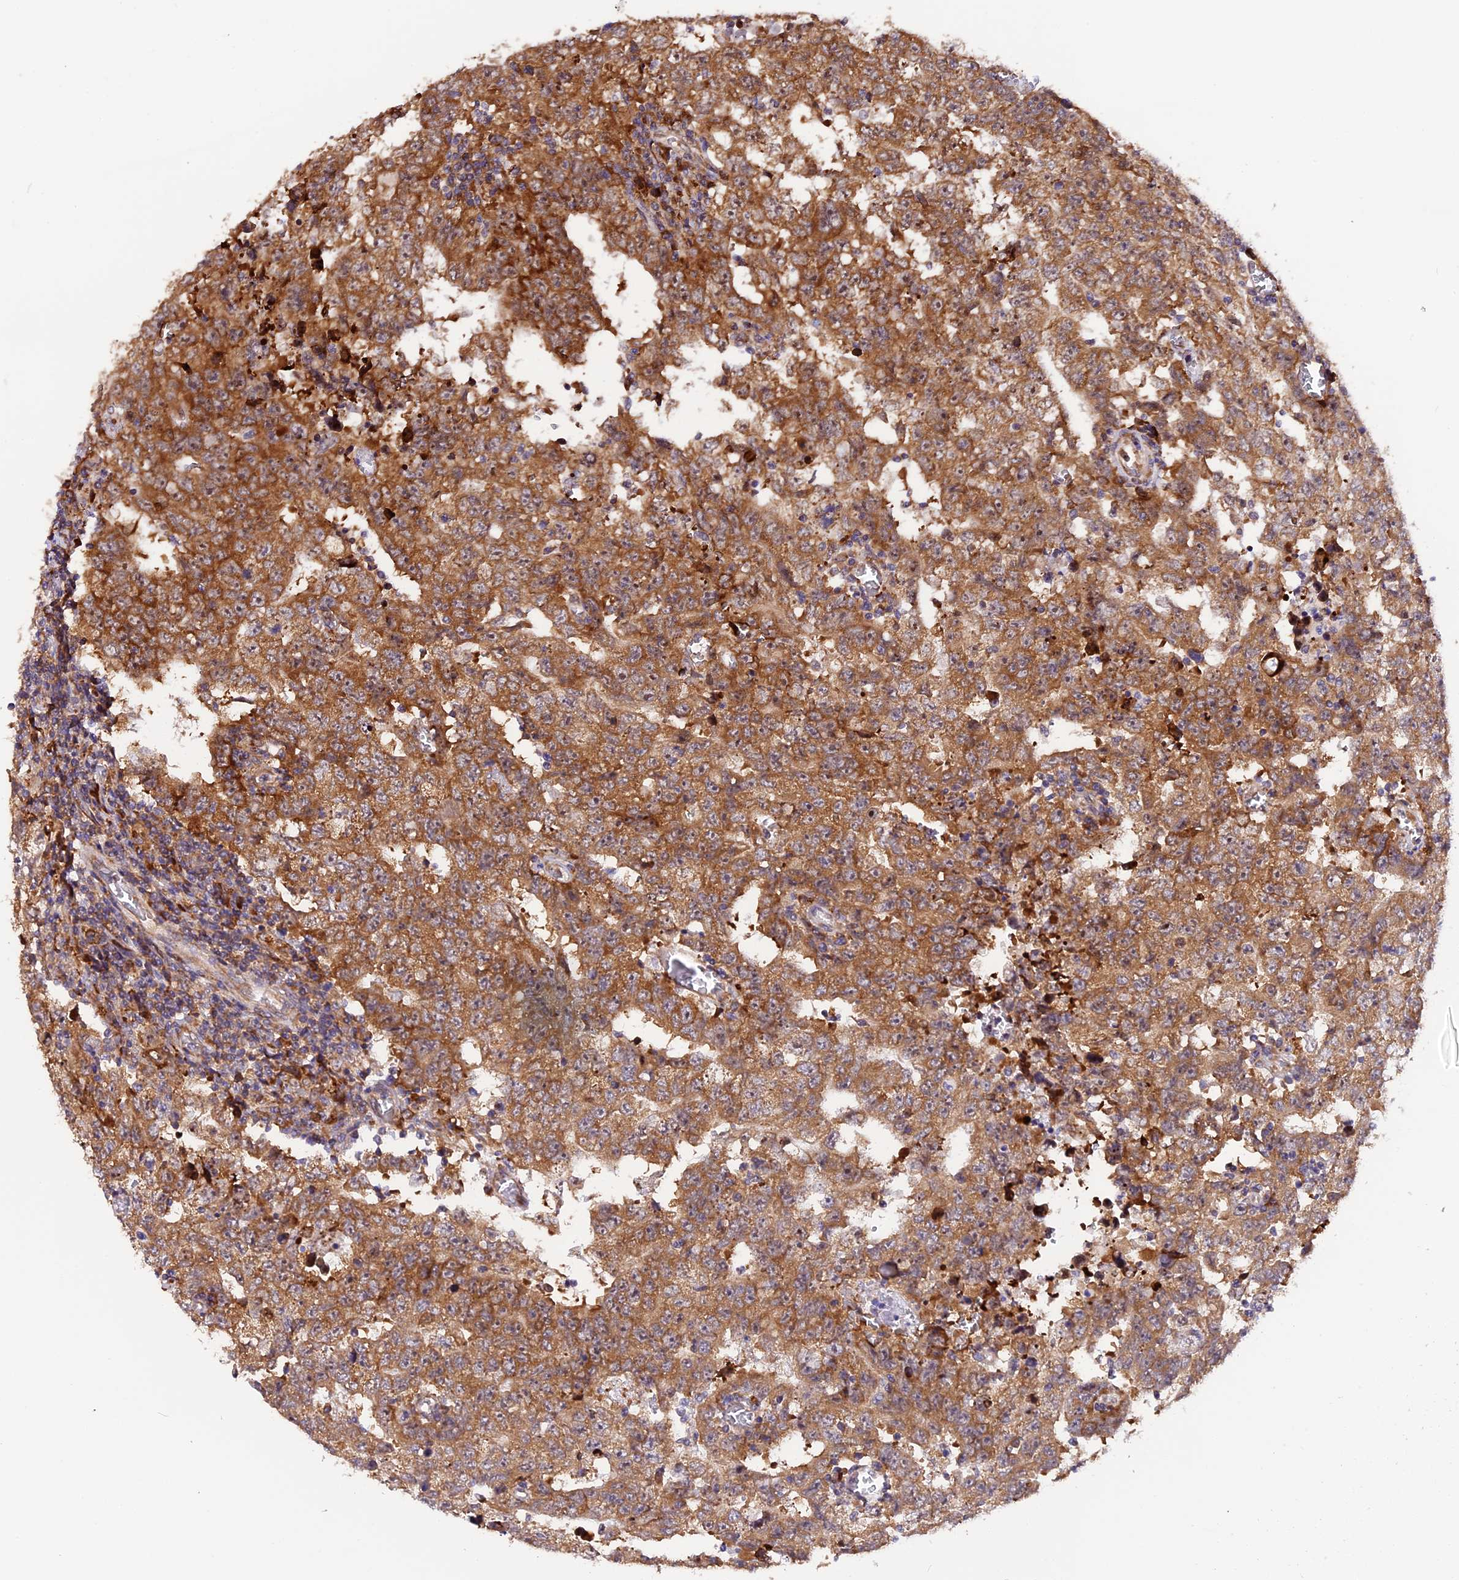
{"staining": {"intensity": "moderate", "quantity": ">75%", "location": "cytoplasmic/membranous"}, "tissue": "testis cancer", "cell_type": "Tumor cells", "image_type": "cancer", "snomed": [{"axis": "morphology", "description": "Carcinoma, Embryonal, NOS"}, {"axis": "topography", "description": "Testis"}], "caption": "Testis cancer was stained to show a protein in brown. There is medium levels of moderate cytoplasmic/membranous positivity in about >75% of tumor cells.", "gene": "GNPTAB", "patient": {"sex": "male", "age": 26}}